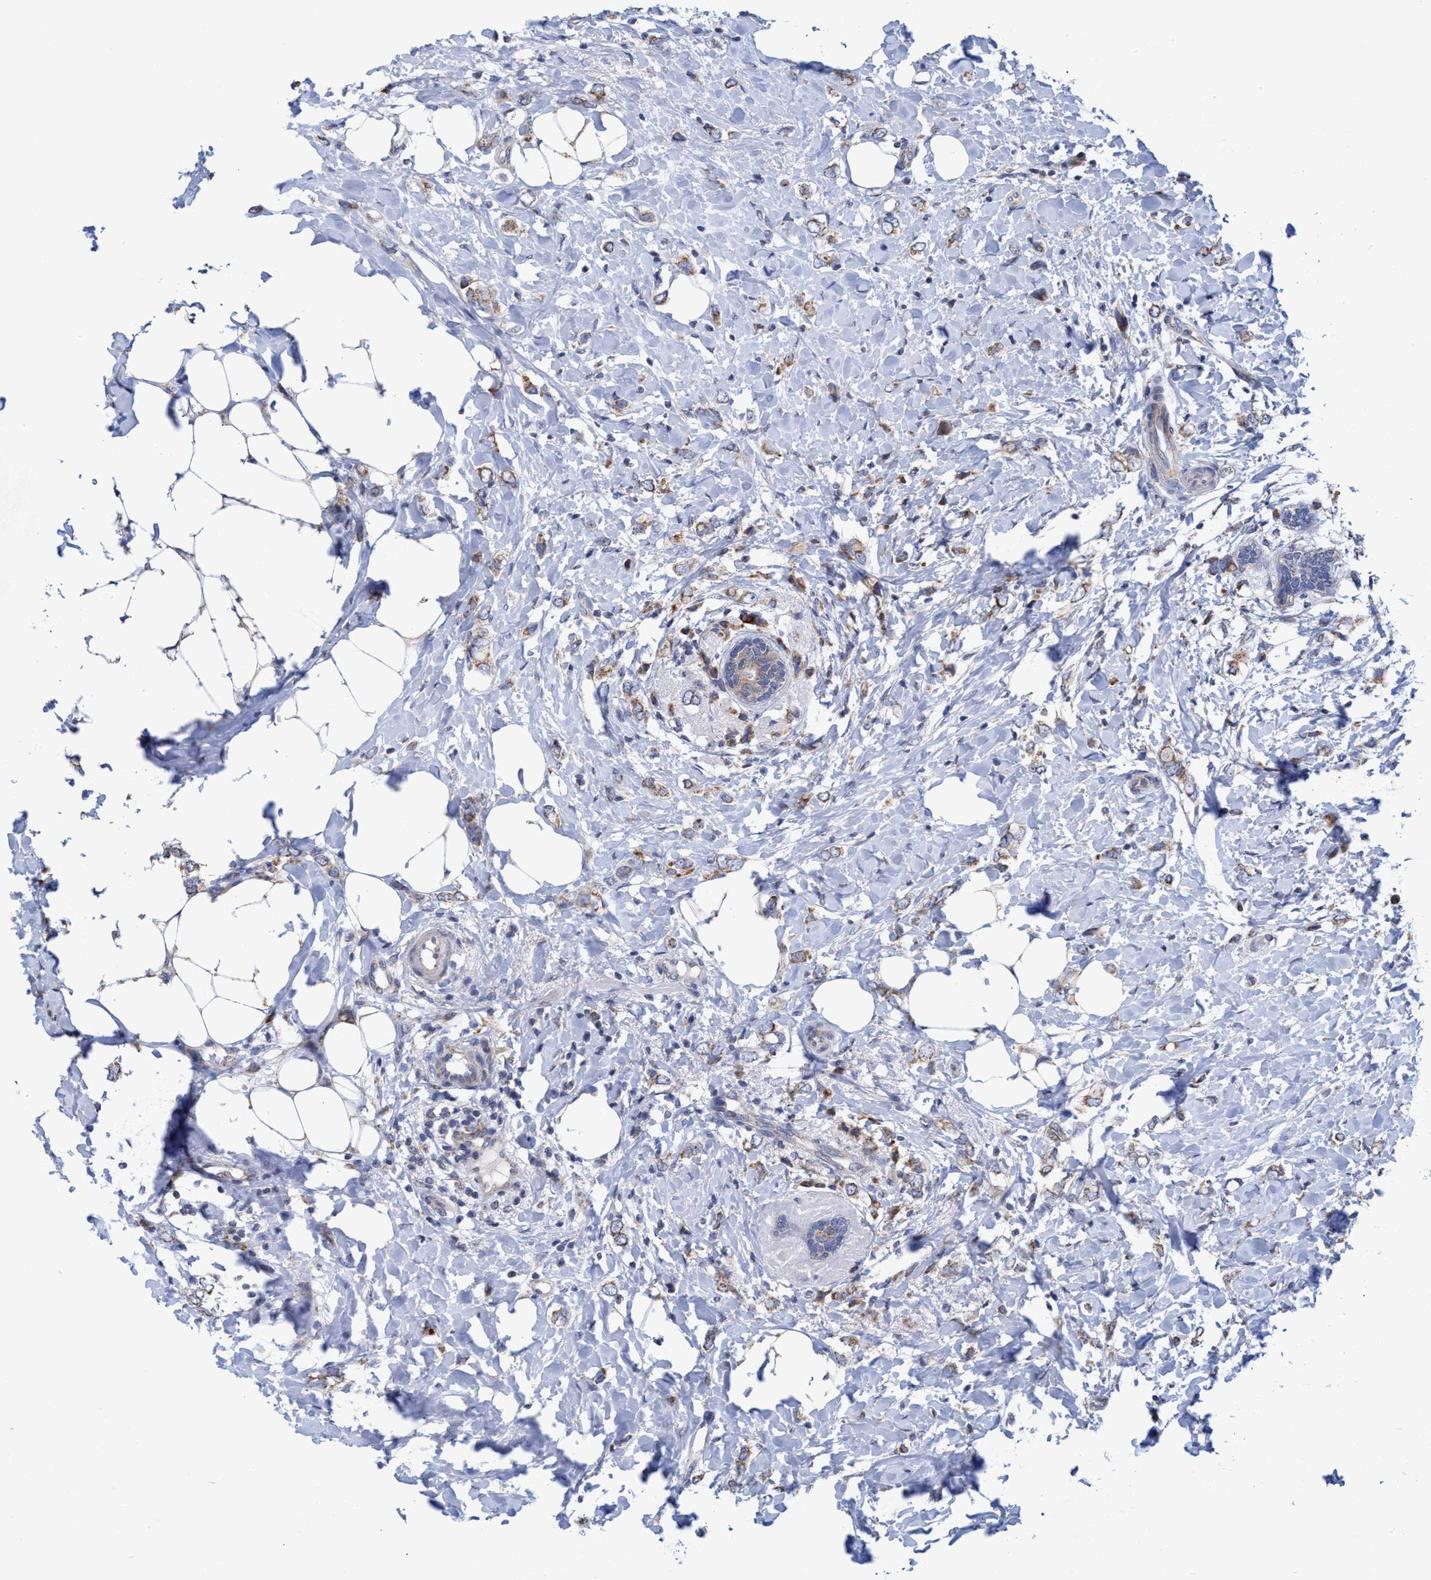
{"staining": {"intensity": "weak", "quantity": ">75%", "location": "cytoplasmic/membranous"}, "tissue": "breast cancer", "cell_type": "Tumor cells", "image_type": "cancer", "snomed": [{"axis": "morphology", "description": "Normal tissue, NOS"}, {"axis": "morphology", "description": "Lobular carcinoma"}, {"axis": "topography", "description": "Breast"}], "caption": "A high-resolution photomicrograph shows immunohistochemistry staining of breast cancer, which demonstrates weak cytoplasmic/membranous staining in approximately >75% of tumor cells.", "gene": "NAT16", "patient": {"sex": "female", "age": 47}}